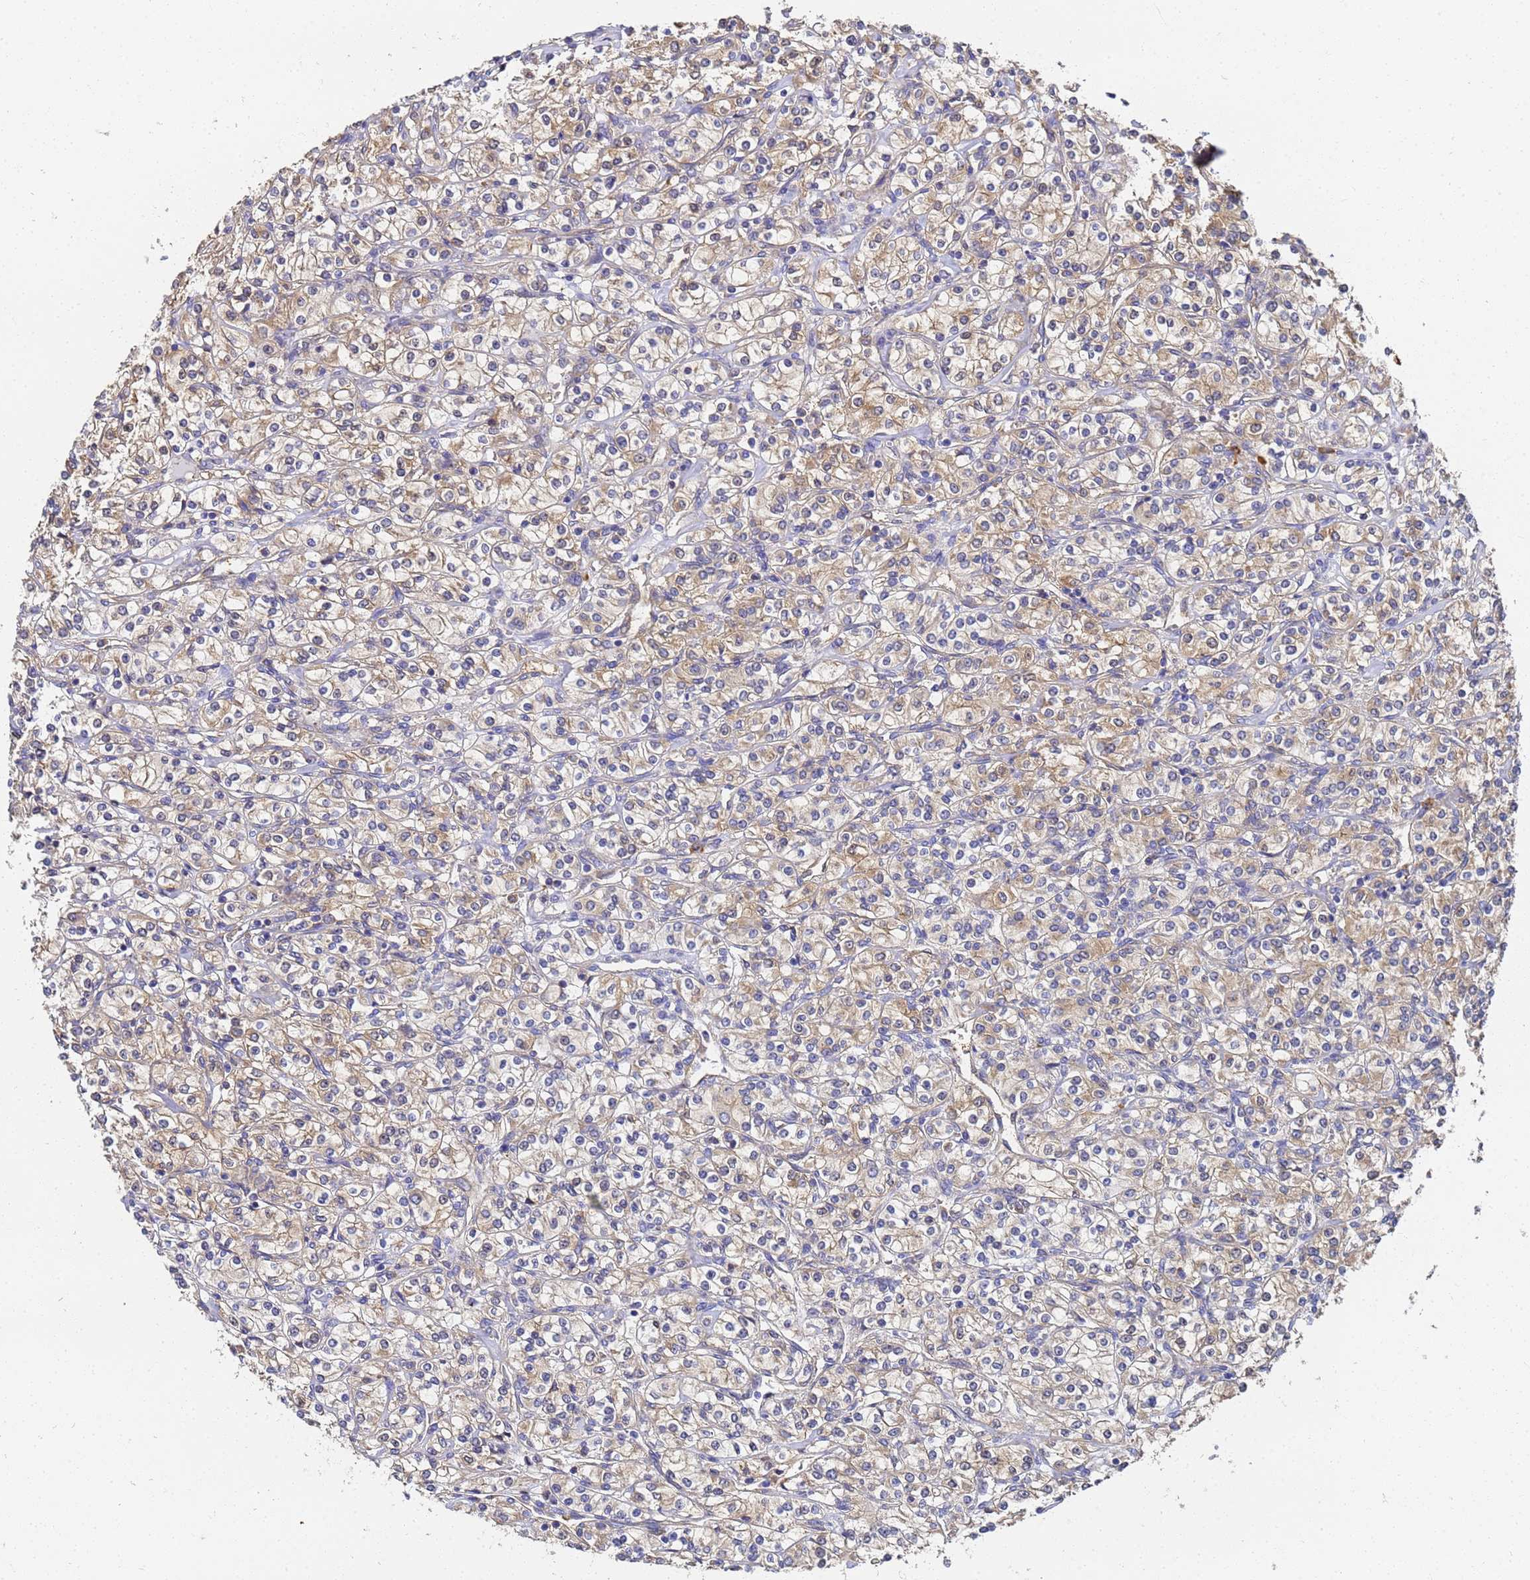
{"staining": {"intensity": "weak", "quantity": ">75%", "location": "cytoplasmic/membranous"}, "tissue": "renal cancer", "cell_type": "Tumor cells", "image_type": "cancer", "snomed": [{"axis": "morphology", "description": "Adenocarcinoma, NOS"}, {"axis": "topography", "description": "Kidney"}], "caption": "An image of renal cancer (adenocarcinoma) stained for a protein displays weak cytoplasmic/membranous brown staining in tumor cells.", "gene": "NME1-NME2", "patient": {"sex": "male", "age": 77}}